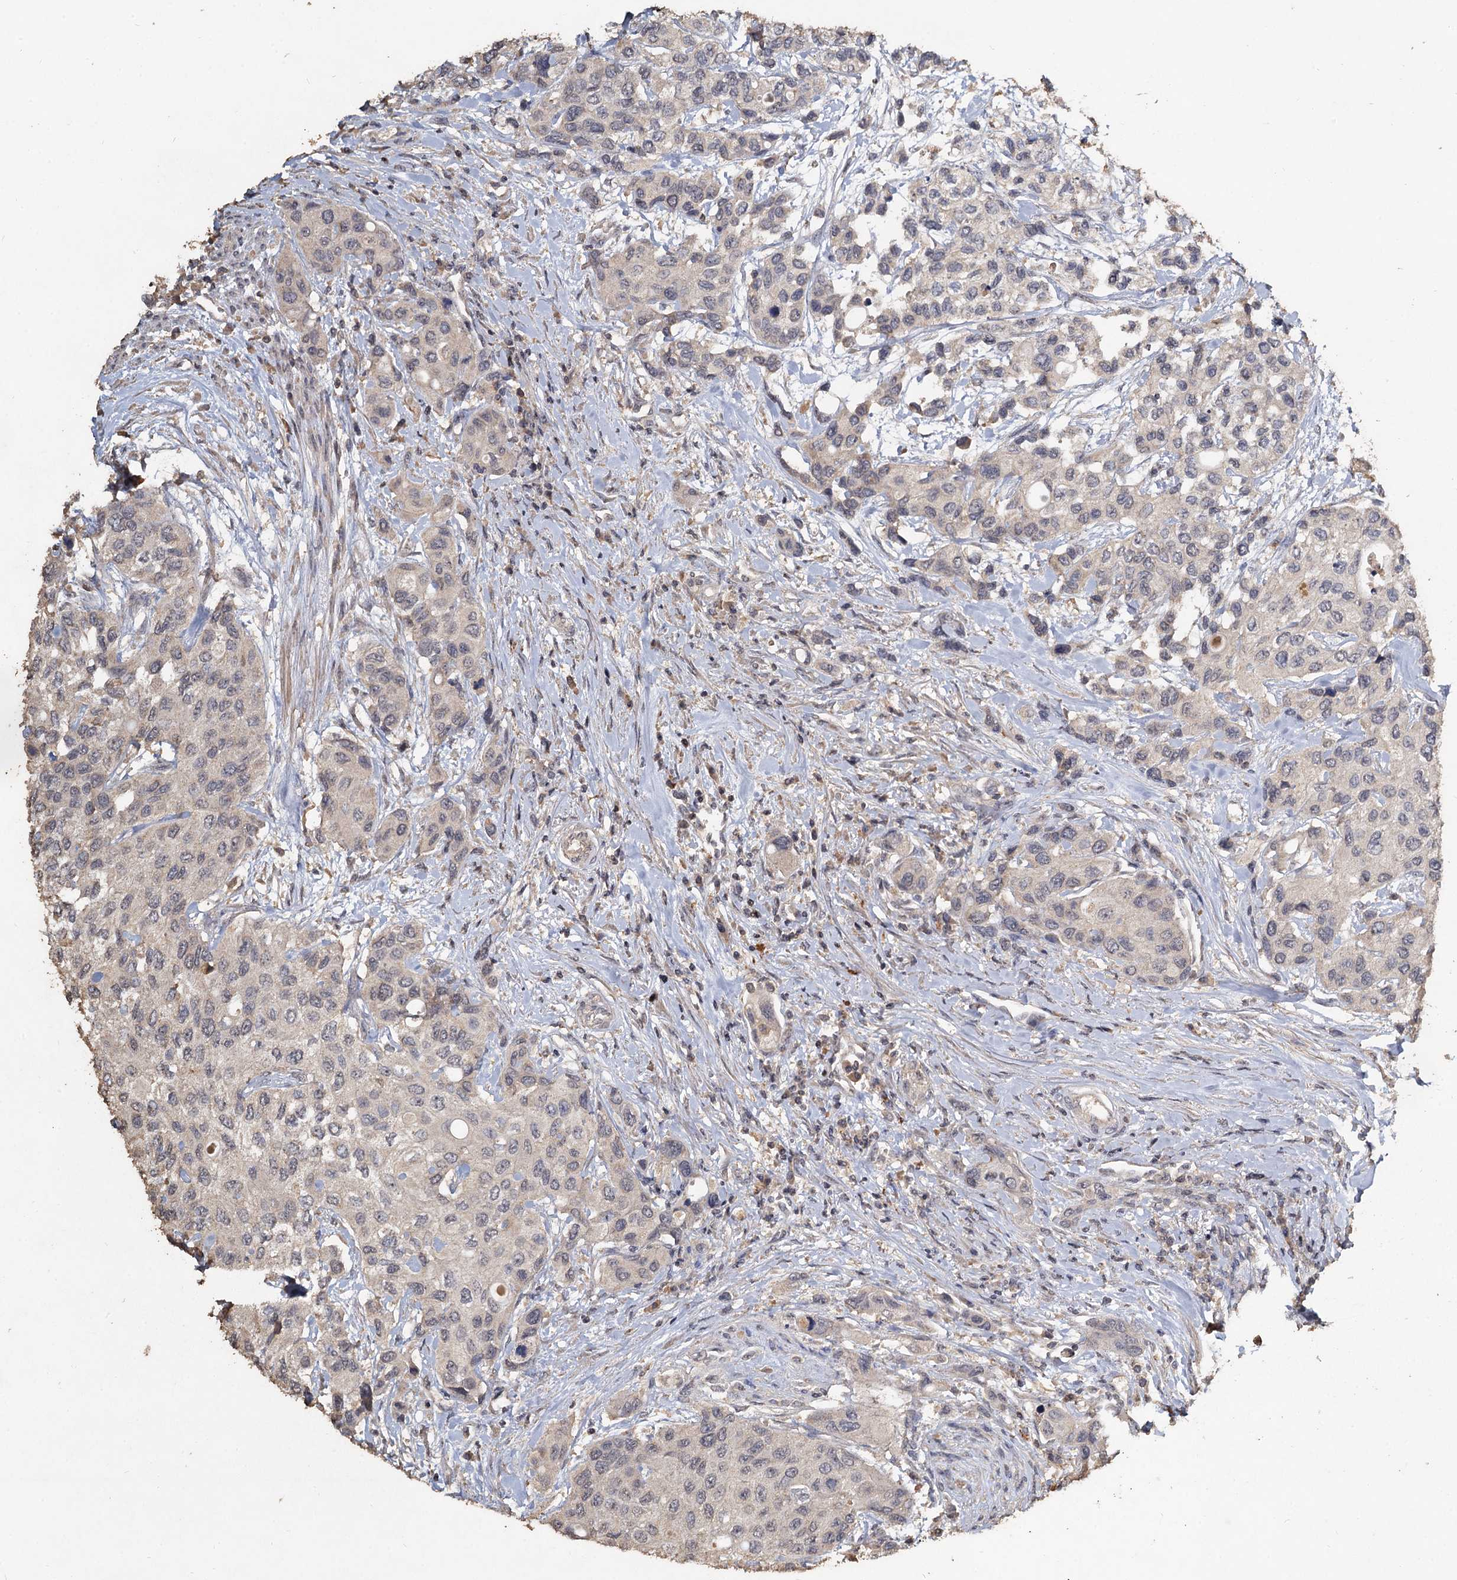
{"staining": {"intensity": "negative", "quantity": "none", "location": "none"}, "tissue": "urothelial cancer", "cell_type": "Tumor cells", "image_type": "cancer", "snomed": [{"axis": "morphology", "description": "Normal tissue, NOS"}, {"axis": "morphology", "description": "Urothelial carcinoma, High grade"}, {"axis": "topography", "description": "Vascular tissue"}, {"axis": "topography", "description": "Urinary bladder"}], "caption": "Tumor cells are negative for brown protein staining in urothelial carcinoma (high-grade). The staining was performed using DAB (3,3'-diaminobenzidine) to visualize the protein expression in brown, while the nuclei were stained in blue with hematoxylin (Magnification: 20x).", "gene": "CCDC61", "patient": {"sex": "female", "age": 56}}